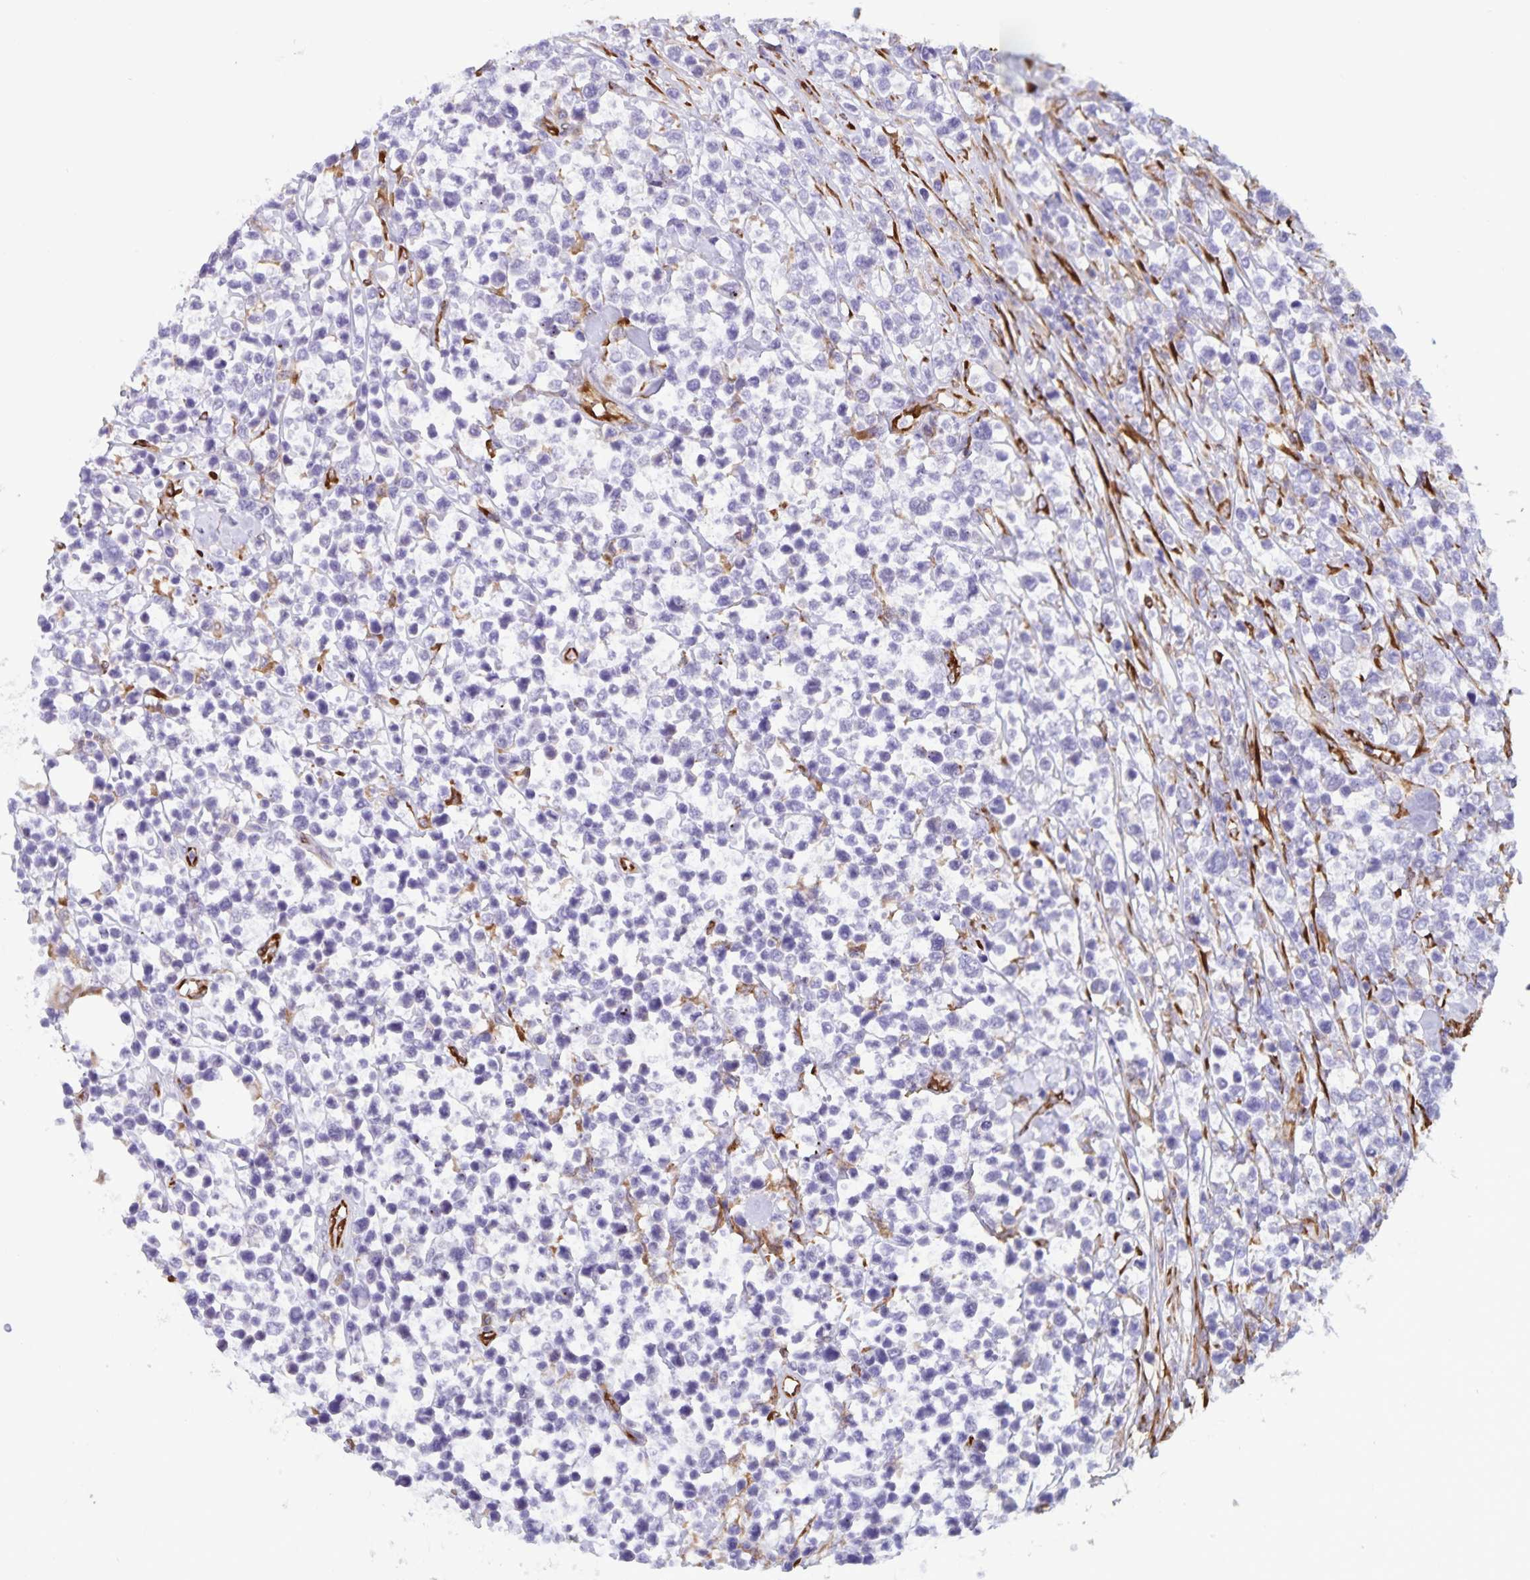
{"staining": {"intensity": "negative", "quantity": "none", "location": "none"}, "tissue": "lymphoma", "cell_type": "Tumor cells", "image_type": "cancer", "snomed": [{"axis": "morphology", "description": "Malignant lymphoma, non-Hodgkin's type, High grade"}, {"axis": "topography", "description": "Soft tissue"}], "caption": "An immunohistochemistry image of malignant lymphoma, non-Hodgkin's type (high-grade) is shown. There is no staining in tumor cells of malignant lymphoma, non-Hodgkin's type (high-grade).", "gene": "RCN1", "patient": {"sex": "female", "age": 56}}